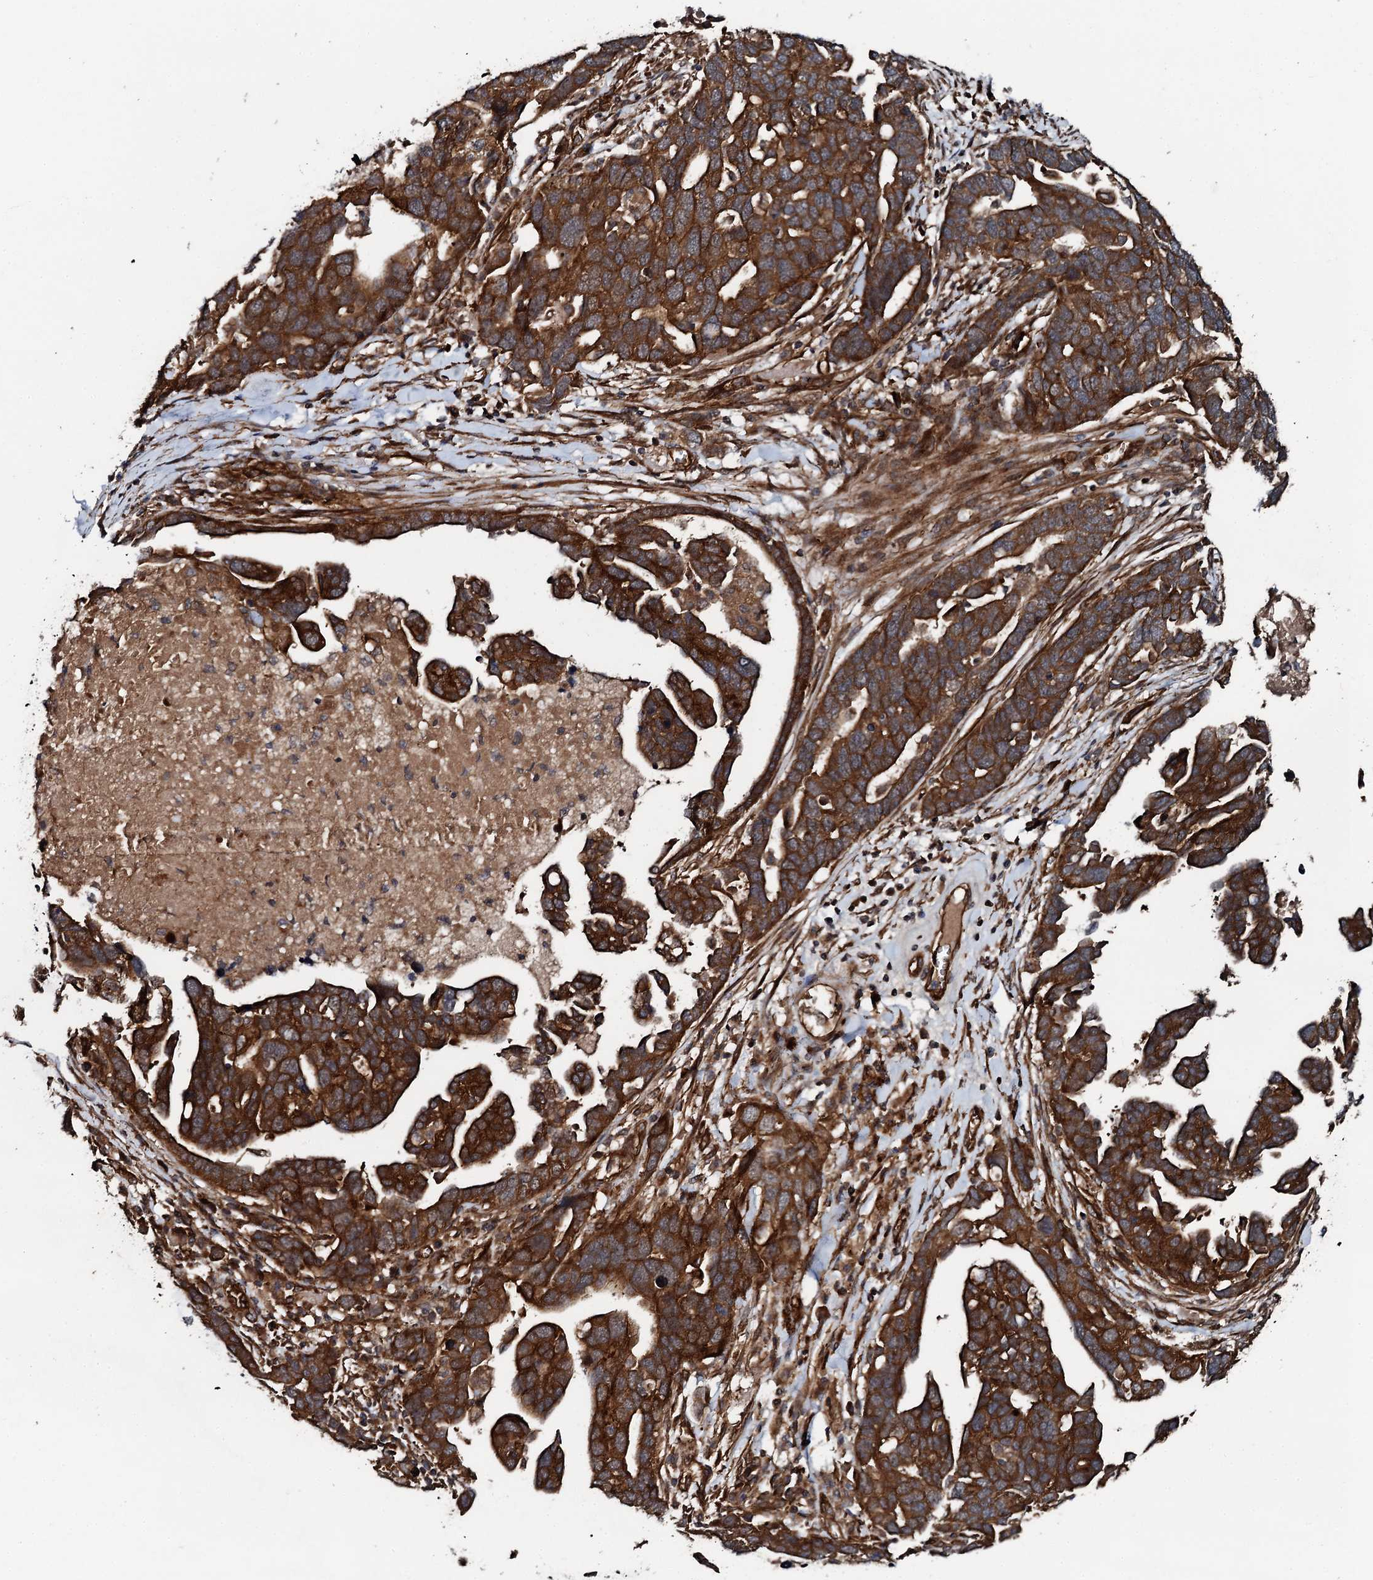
{"staining": {"intensity": "strong", "quantity": ">75%", "location": "cytoplasmic/membranous"}, "tissue": "ovarian cancer", "cell_type": "Tumor cells", "image_type": "cancer", "snomed": [{"axis": "morphology", "description": "Cystadenocarcinoma, serous, NOS"}, {"axis": "topography", "description": "Ovary"}], "caption": "Immunohistochemistry (IHC) photomicrograph of serous cystadenocarcinoma (ovarian) stained for a protein (brown), which shows high levels of strong cytoplasmic/membranous staining in approximately >75% of tumor cells.", "gene": "FLYWCH1", "patient": {"sex": "female", "age": 54}}